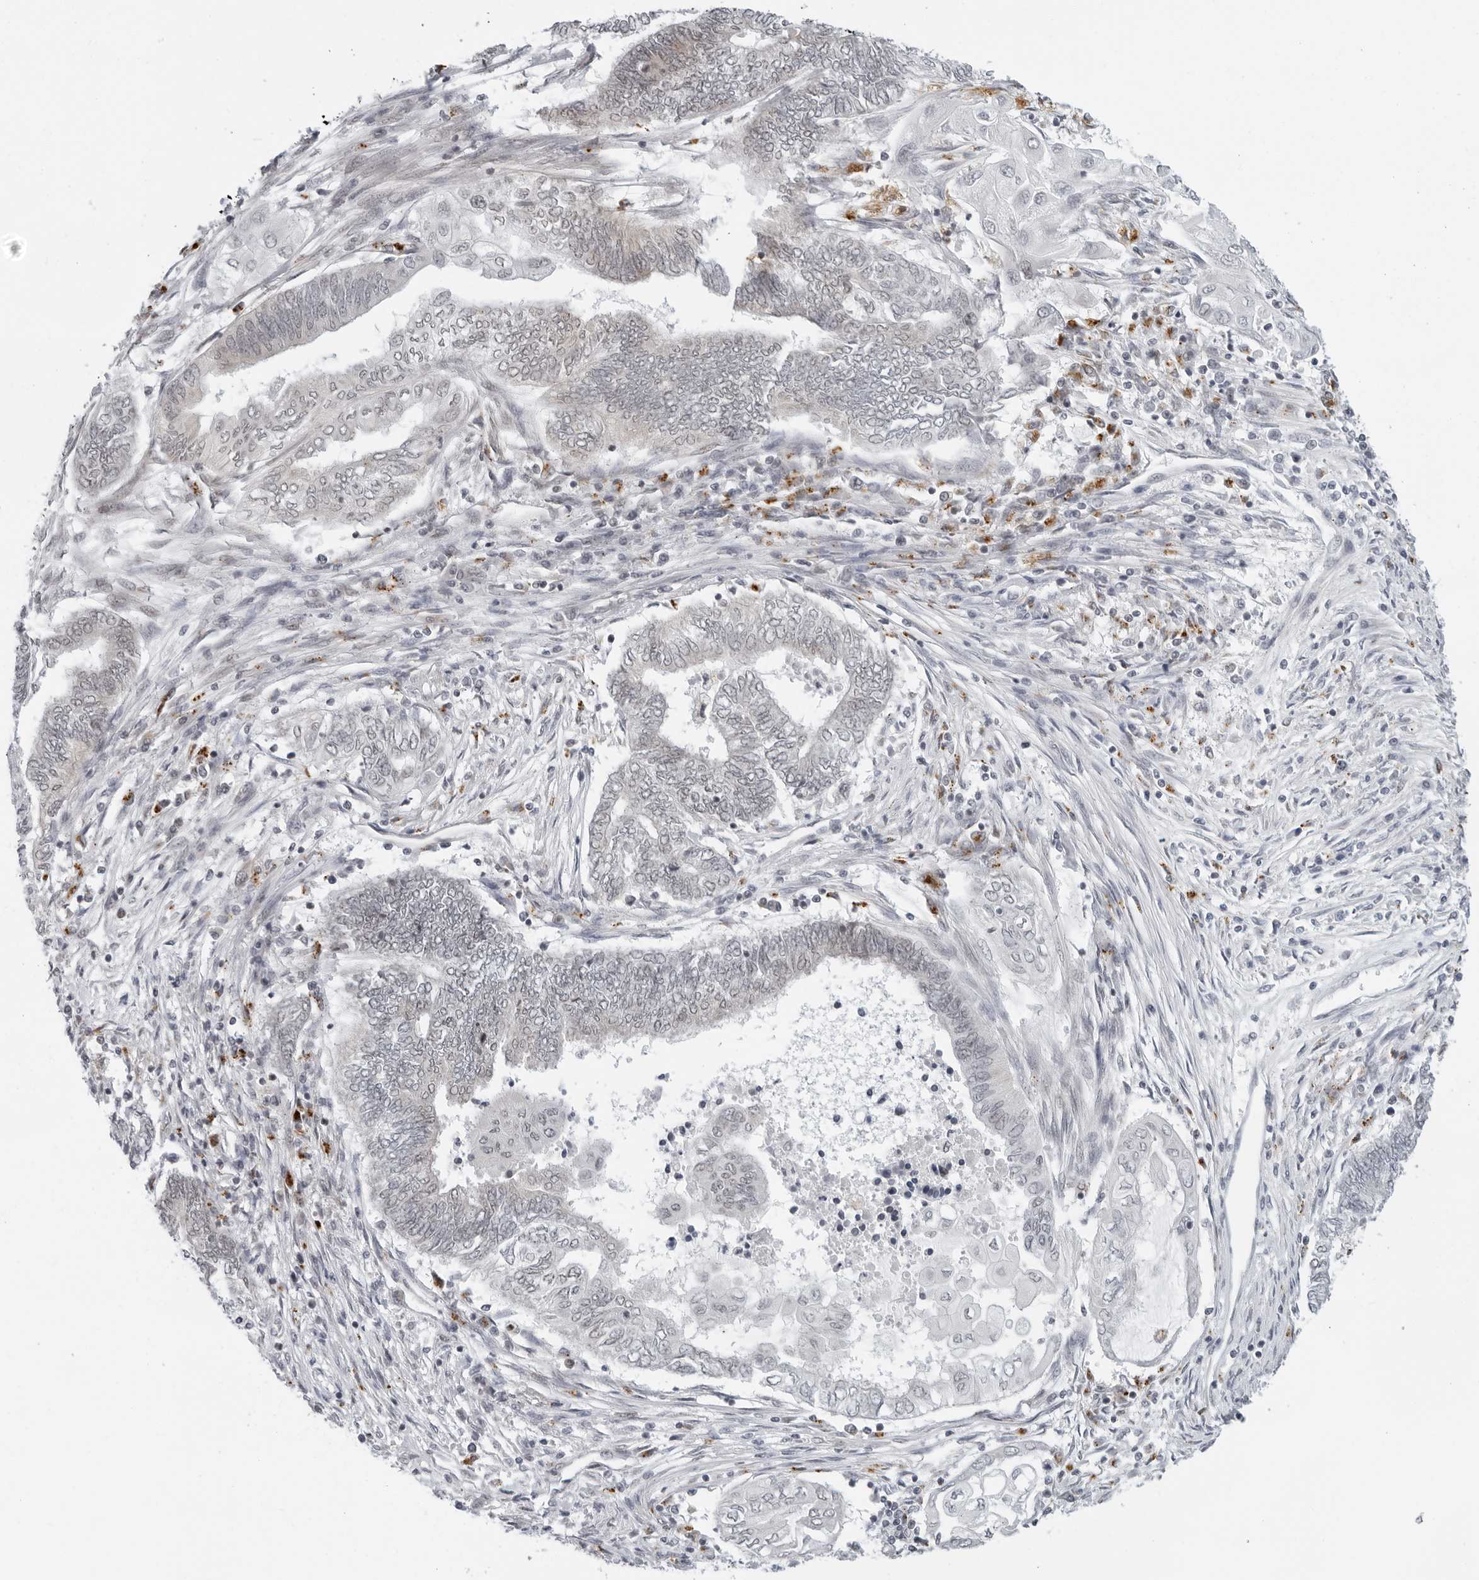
{"staining": {"intensity": "weak", "quantity": "<25%", "location": "nuclear"}, "tissue": "endometrial cancer", "cell_type": "Tumor cells", "image_type": "cancer", "snomed": [{"axis": "morphology", "description": "Adenocarcinoma, NOS"}, {"axis": "topography", "description": "Uterus"}, {"axis": "topography", "description": "Endometrium"}], "caption": "An immunohistochemistry image of endometrial cancer is shown. There is no staining in tumor cells of endometrial cancer.", "gene": "TOX4", "patient": {"sex": "female", "age": 70}}